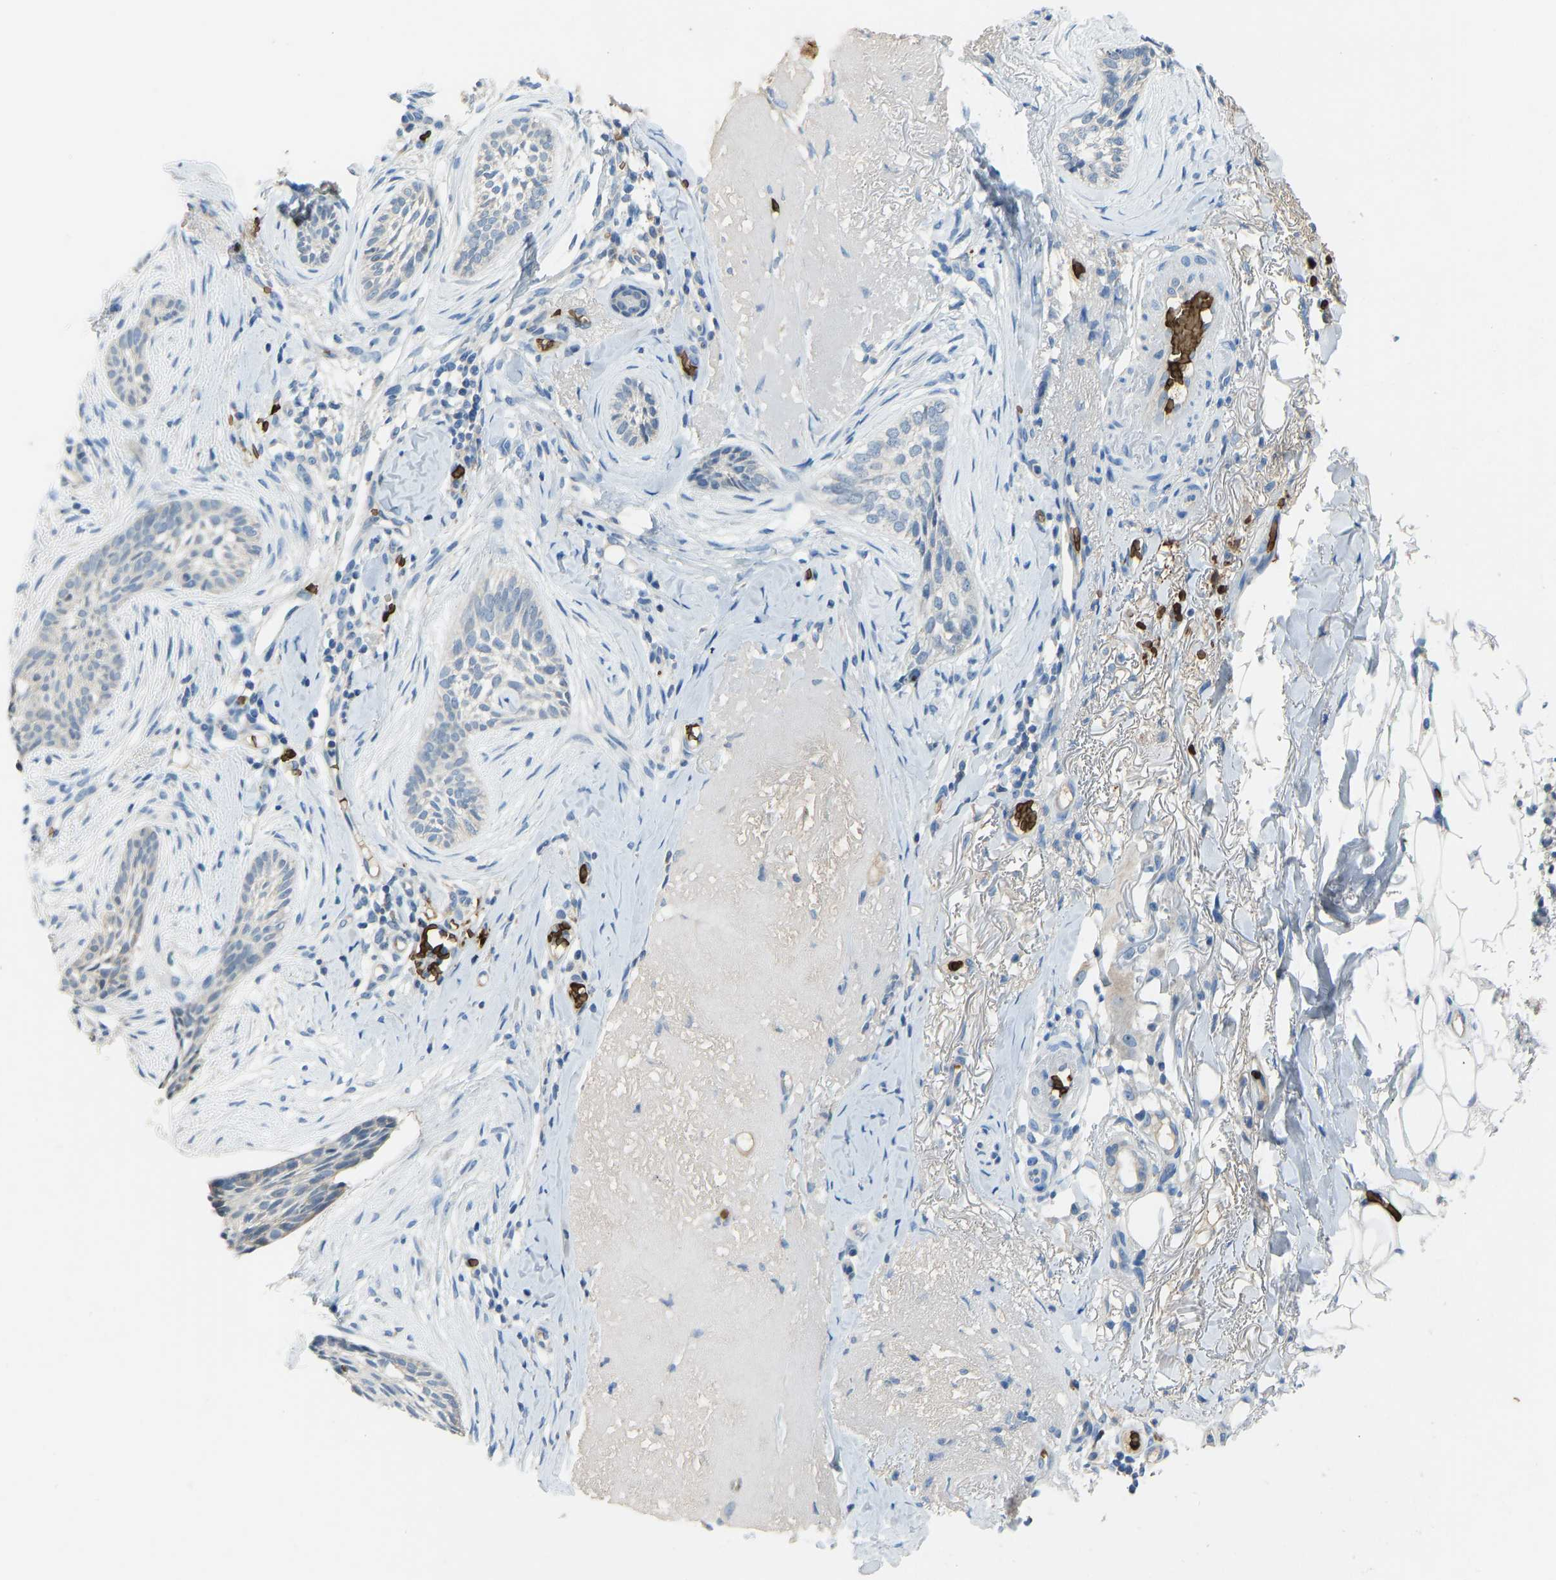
{"staining": {"intensity": "negative", "quantity": "none", "location": "none"}, "tissue": "skin cancer", "cell_type": "Tumor cells", "image_type": "cancer", "snomed": [{"axis": "morphology", "description": "Basal cell carcinoma"}, {"axis": "topography", "description": "Skin"}], "caption": "An IHC histopathology image of basal cell carcinoma (skin) is shown. There is no staining in tumor cells of basal cell carcinoma (skin). (Brightfield microscopy of DAB IHC at high magnification).", "gene": "PIGS", "patient": {"sex": "female", "age": 88}}